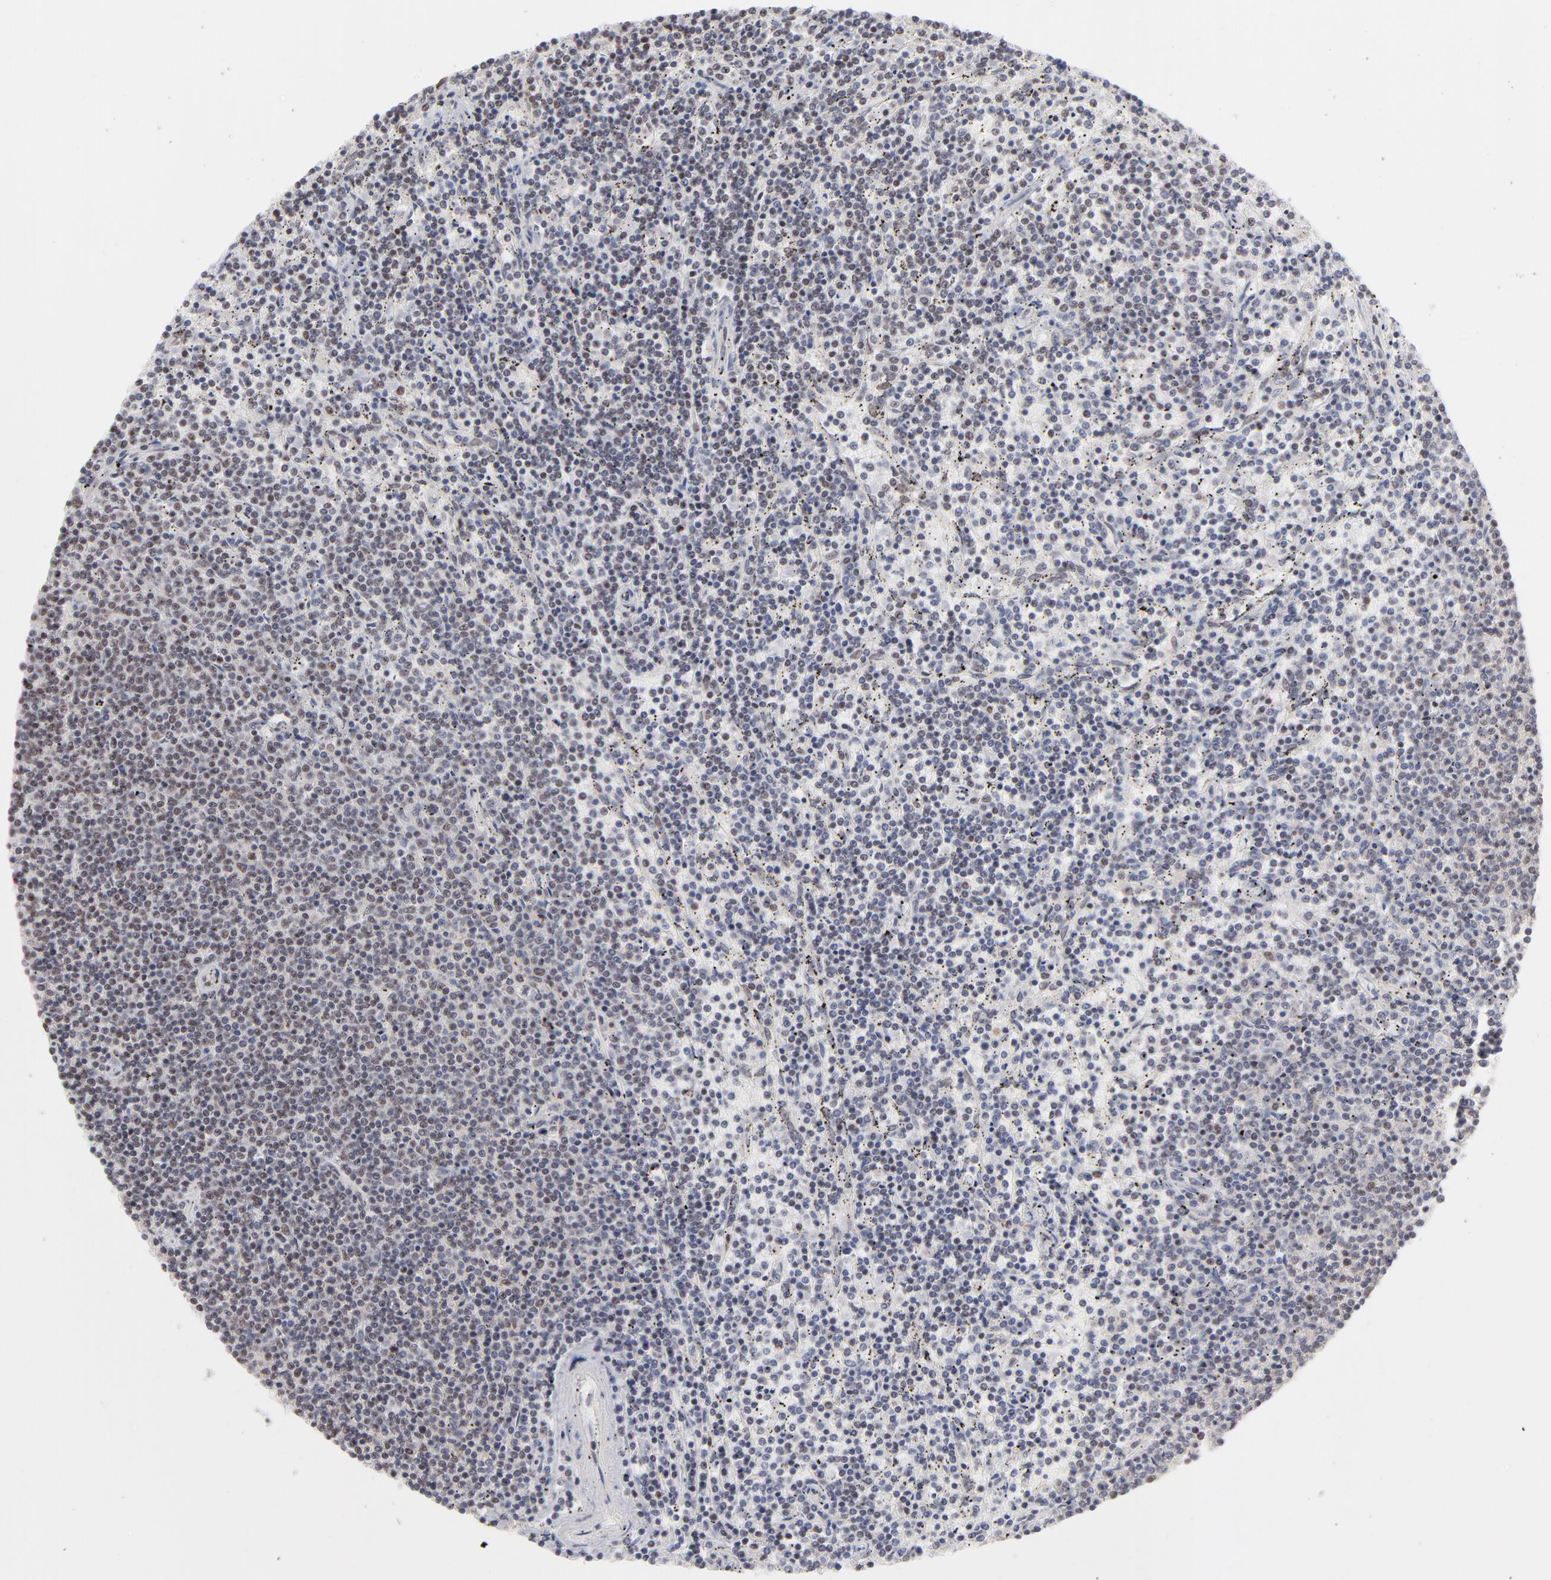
{"staining": {"intensity": "weak", "quantity": "<25%", "location": "nuclear"}, "tissue": "lymphoma", "cell_type": "Tumor cells", "image_type": "cancer", "snomed": [{"axis": "morphology", "description": "Malignant lymphoma, non-Hodgkin's type, Low grade"}, {"axis": "topography", "description": "Spleen"}], "caption": "Photomicrograph shows no protein staining in tumor cells of lymphoma tissue. The staining was performed using DAB to visualize the protein expression in brown, while the nuclei were stained in blue with hematoxylin (Magnification: 20x).", "gene": "ZNF3", "patient": {"sex": "female", "age": 50}}